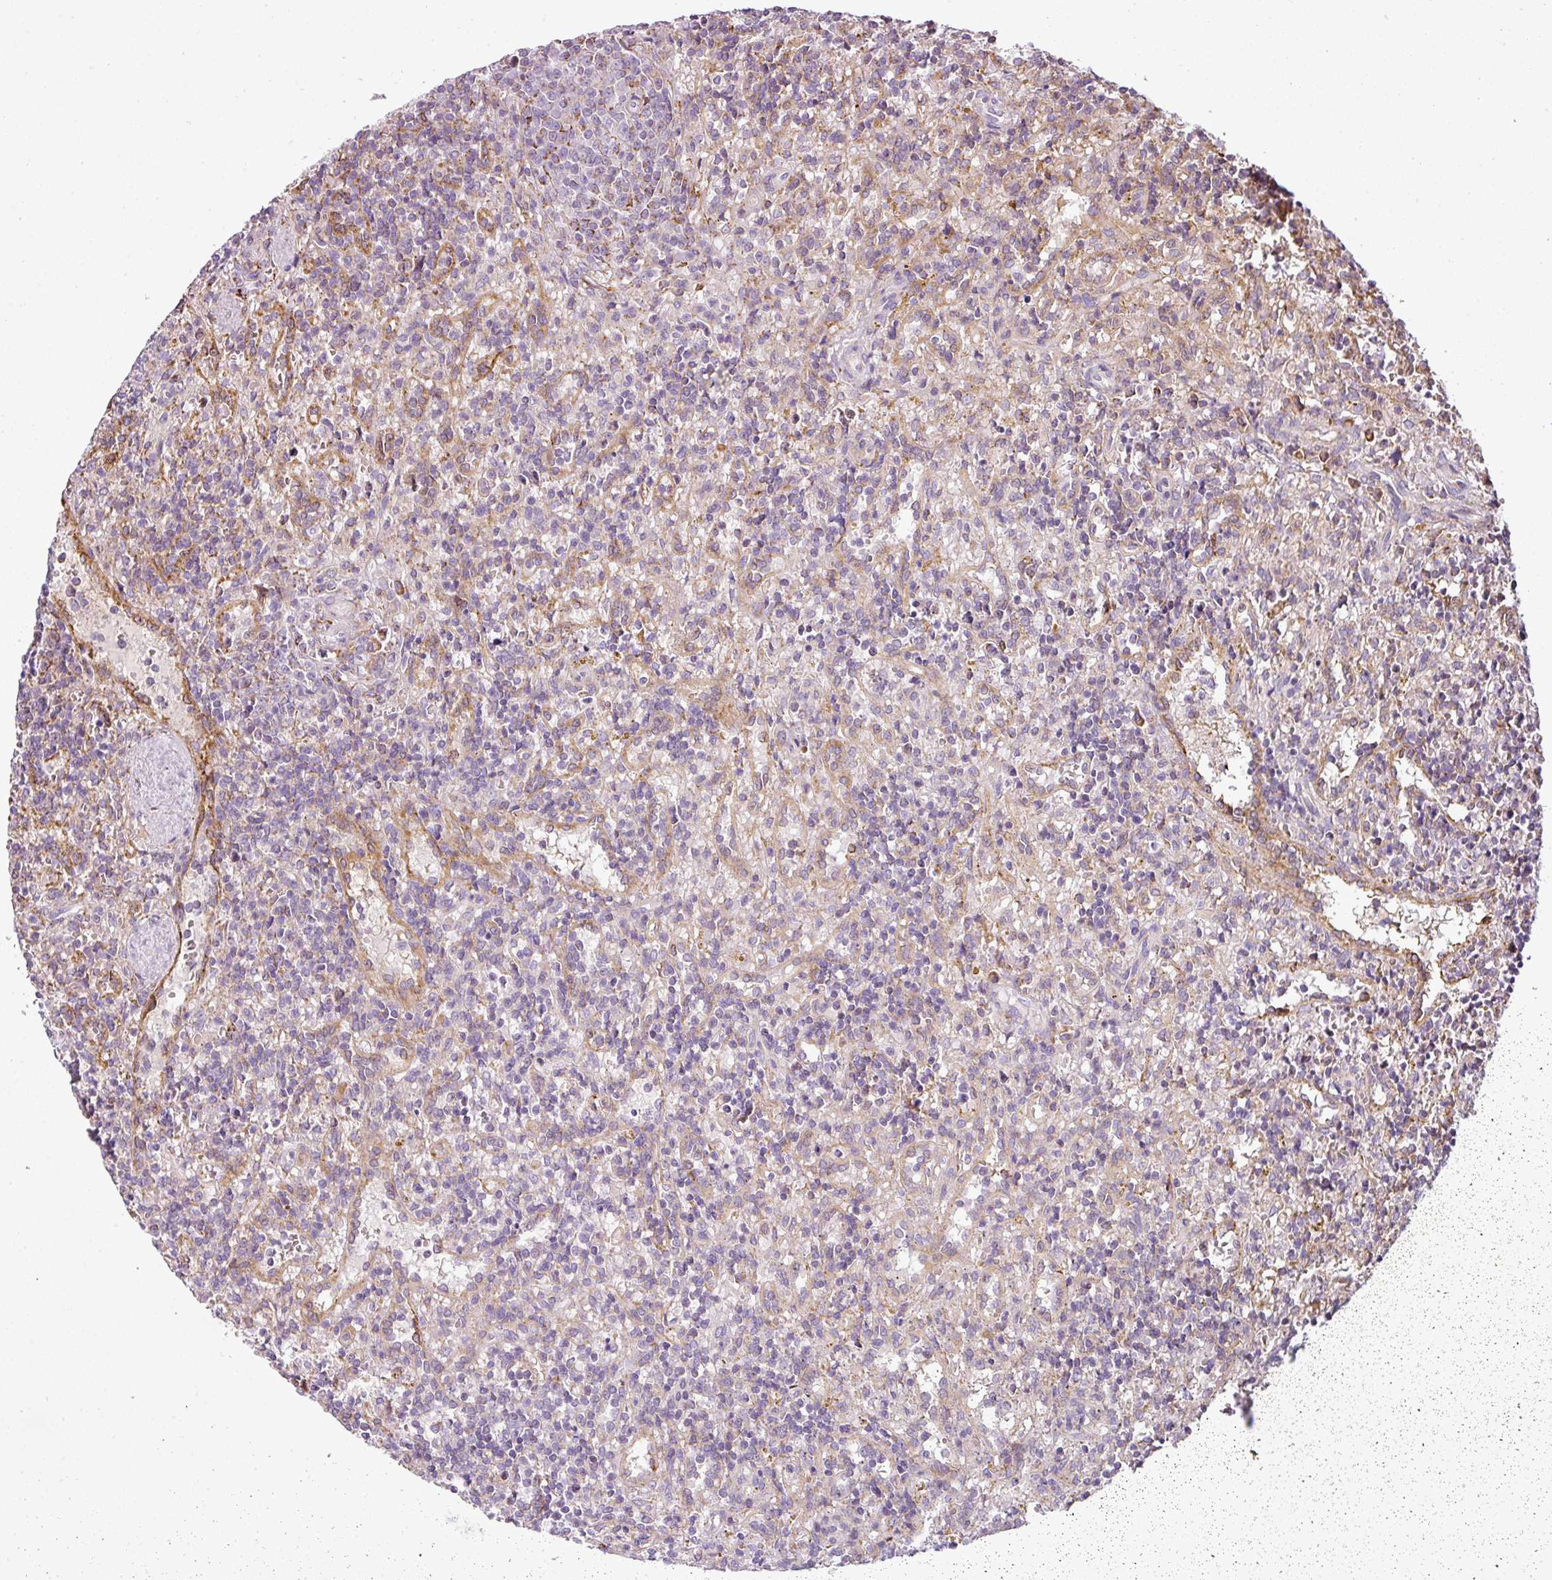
{"staining": {"intensity": "negative", "quantity": "none", "location": "none"}, "tissue": "lymphoma", "cell_type": "Tumor cells", "image_type": "cancer", "snomed": [{"axis": "morphology", "description": "Malignant lymphoma, non-Hodgkin's type, Low grade"}, {"axis": "topography", "description": "Spleen"}], "caption": "Tumor cells show no significant protein positivity in lymphoma. The staining is performed using DAB brown chromogen with nuclei counter-stained in using hematoxylin.", "gene": "ANKRD18A", "patient": {"sex": "male", "age": 67}}